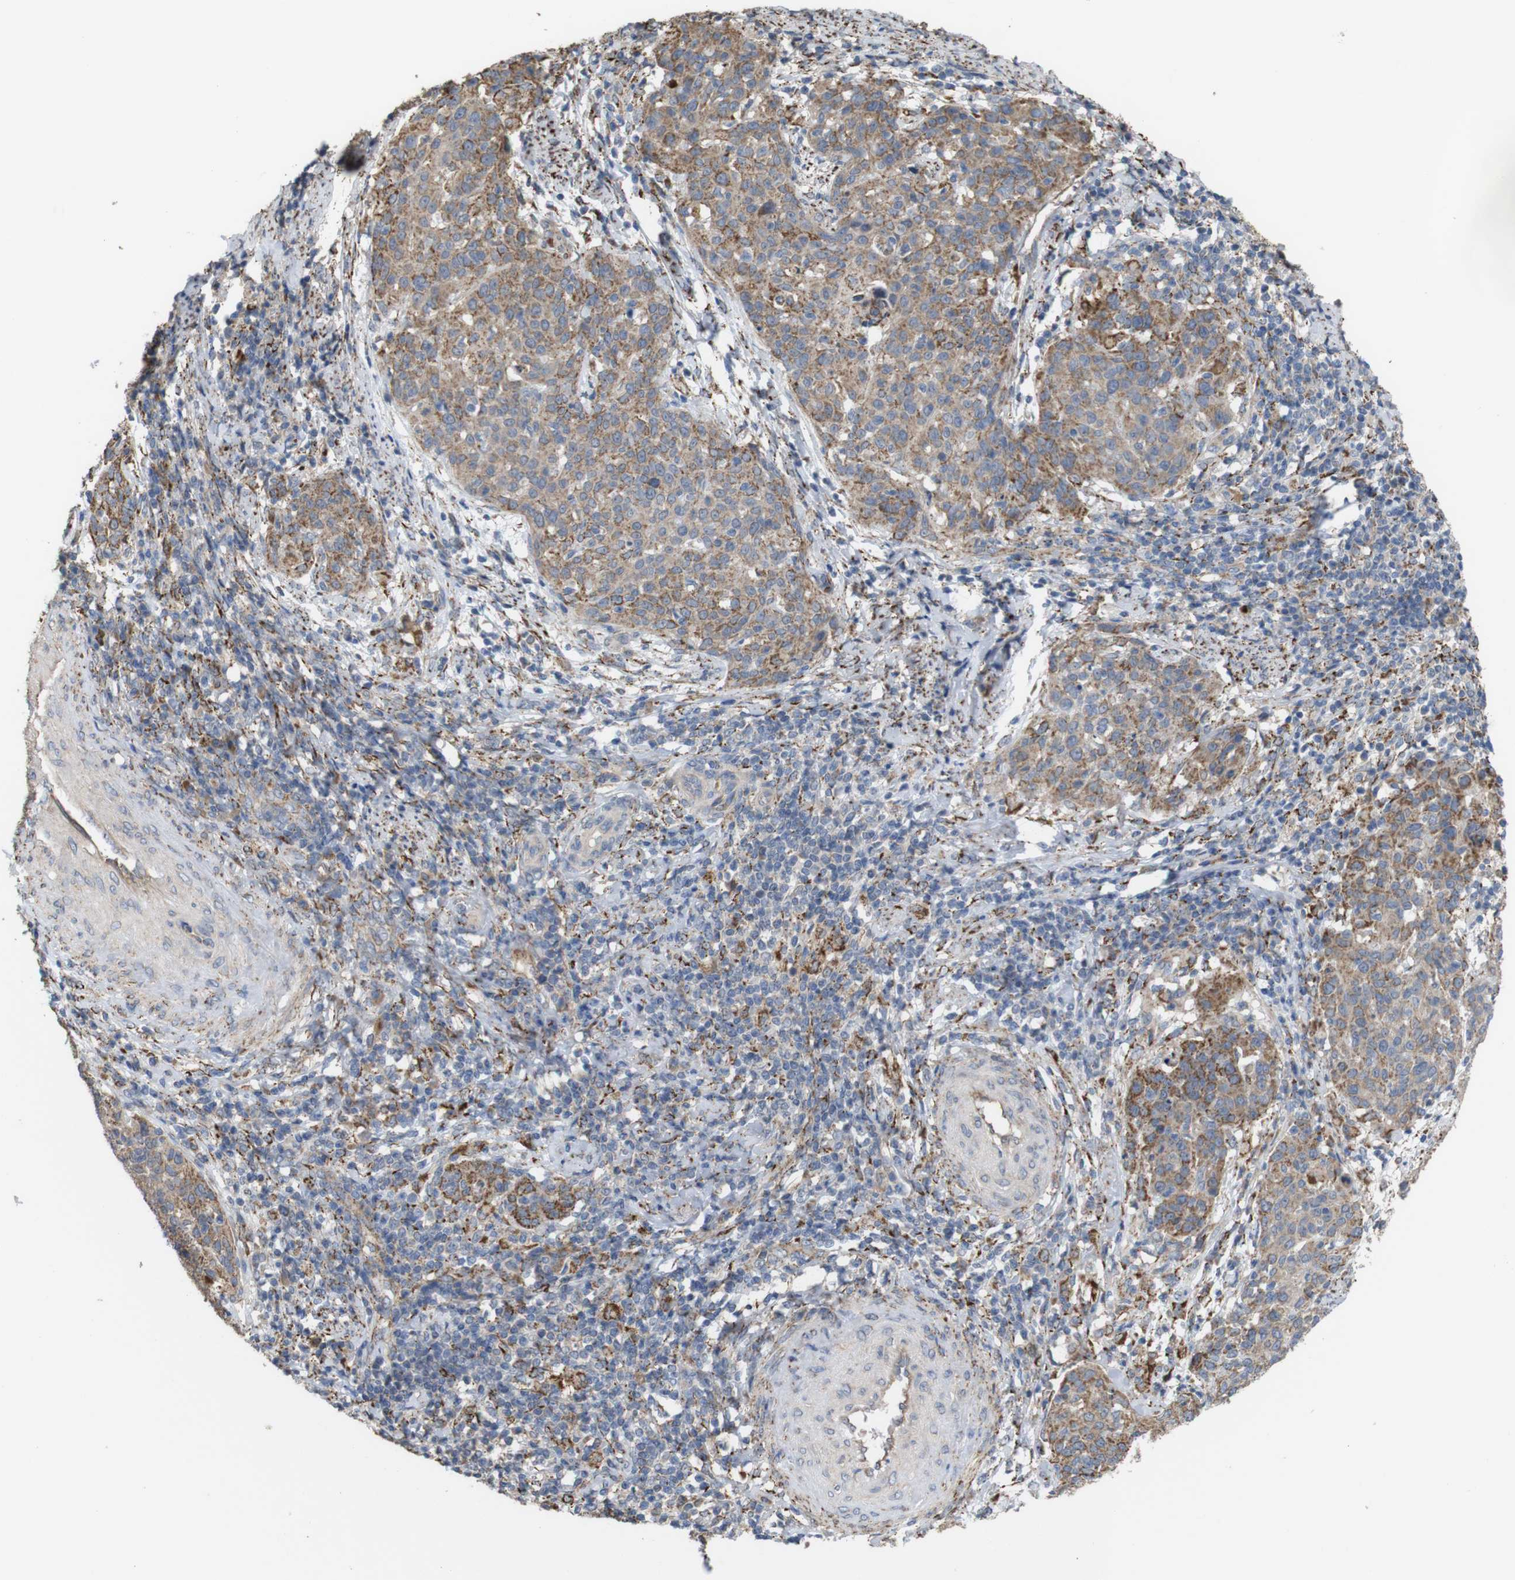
{"staining": {"intensity": "moderate", "quantity": ">75%", "location": "cytoplasmic/membranous"}, "tissue": "cervical cancer", "cell_type": "Tumor cells", "image_type": "cancer", "snomed": [{"axis": "morphology", "description": "Squamous cell carcinoma, NOS"}, {"axis": "topography", "description": "Cervix"}], "caption": "The immunohistochemical stain highlights moderate cytoplasmic/membranous positivity in tumor cells of cervical cancer (squamous cell carcinoma) tissue.", "gene": "PTPRR", "patient": {"sex": "female", "age": 38}}